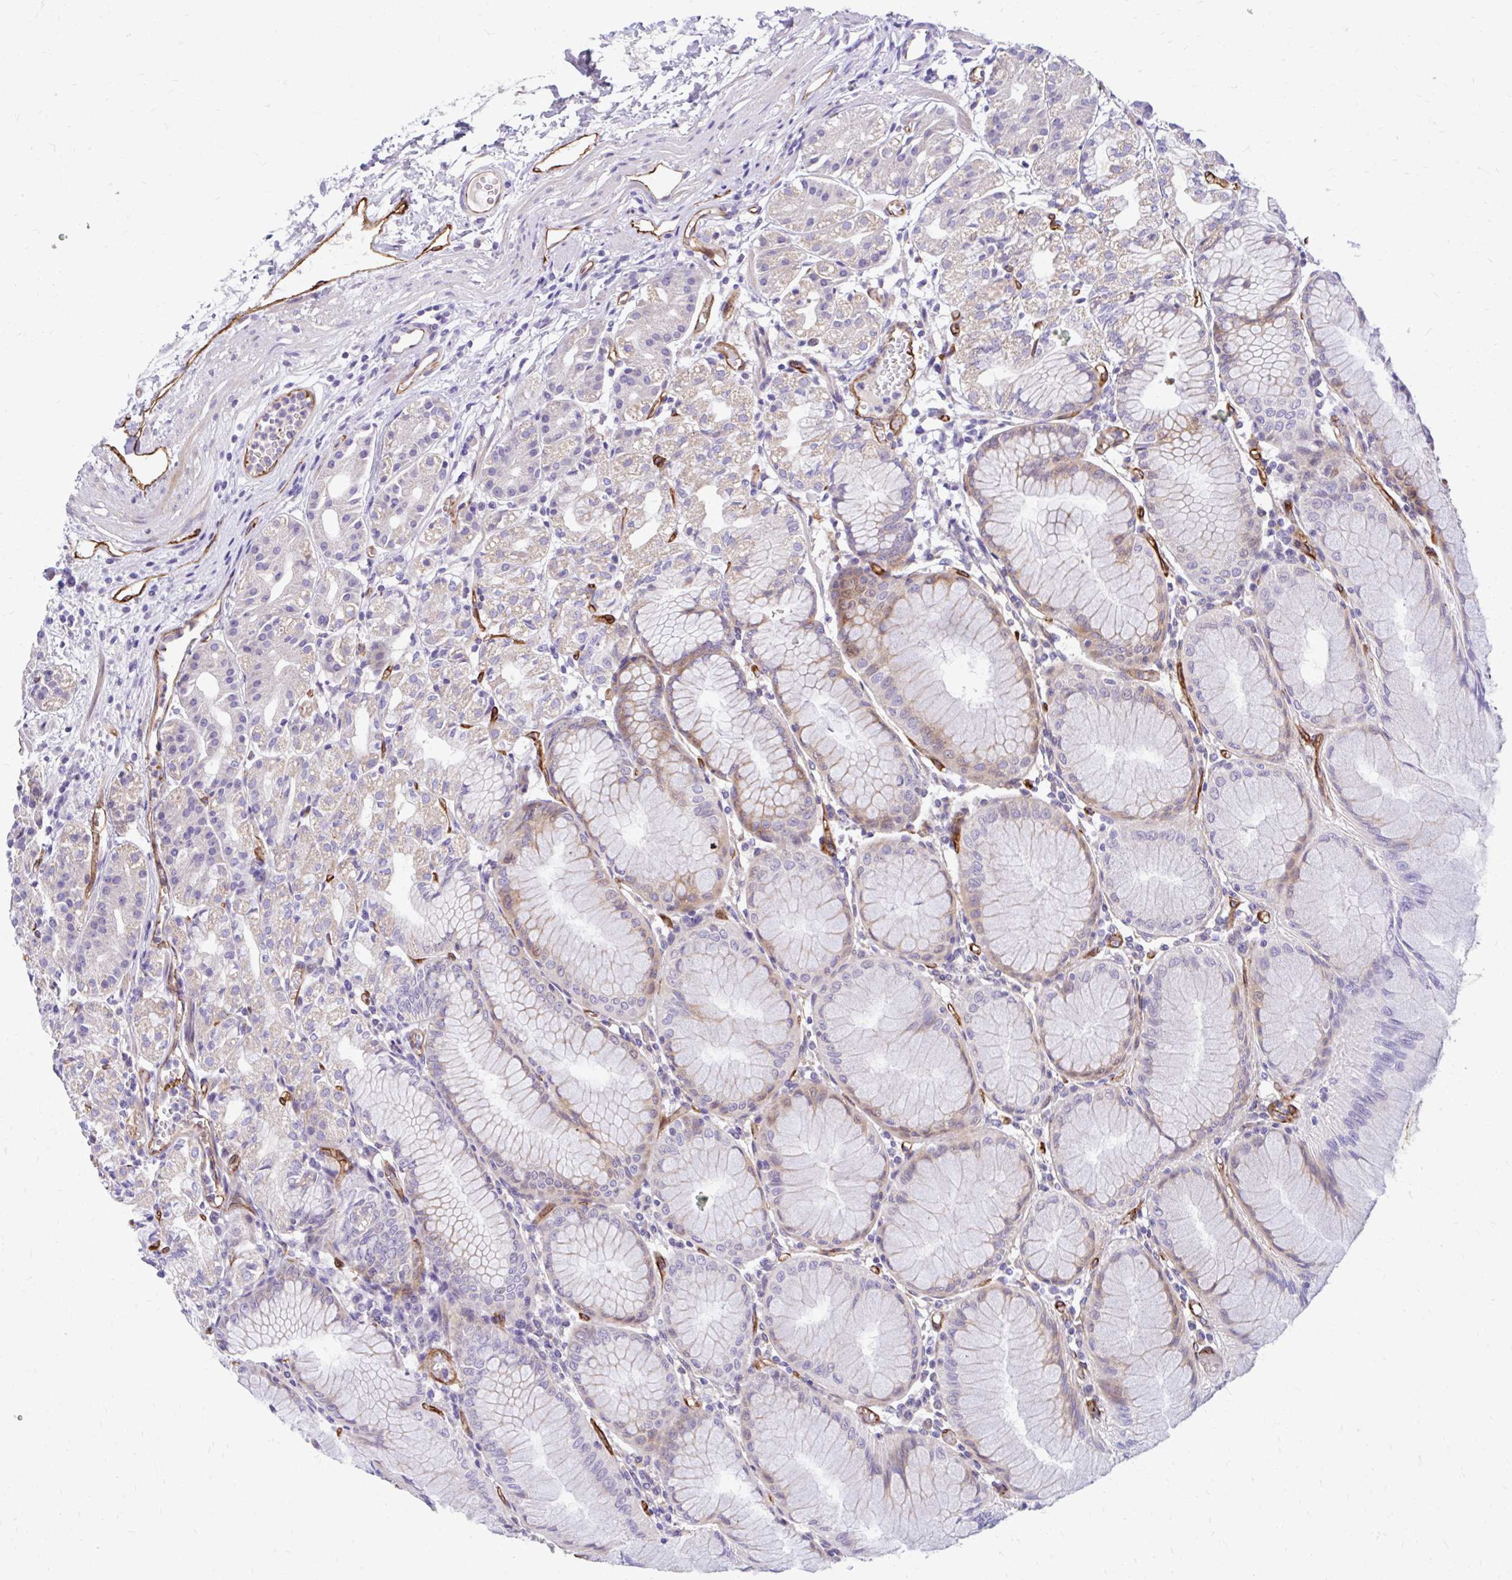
{"staining": {"intensity": "moderate", "quantity": "25%-75%", "location": "cytoplasmic/membranous"}, "tissue": "stomach", "cell_type": "Glandular cells", "image_type": "normal", "snomed": [{"axis": "morphology", "description": "Normal tissue, NOS"}, {"axis": "topography", "description": "Stomach"}], "caption": "Protein staining demonstrates moderate cytoplasmic/membranous expression in about 25%-75% of glandular cells in benign stomach.", "gene": "ESPNL", "patient": {"sex": "female", "age": 57}}